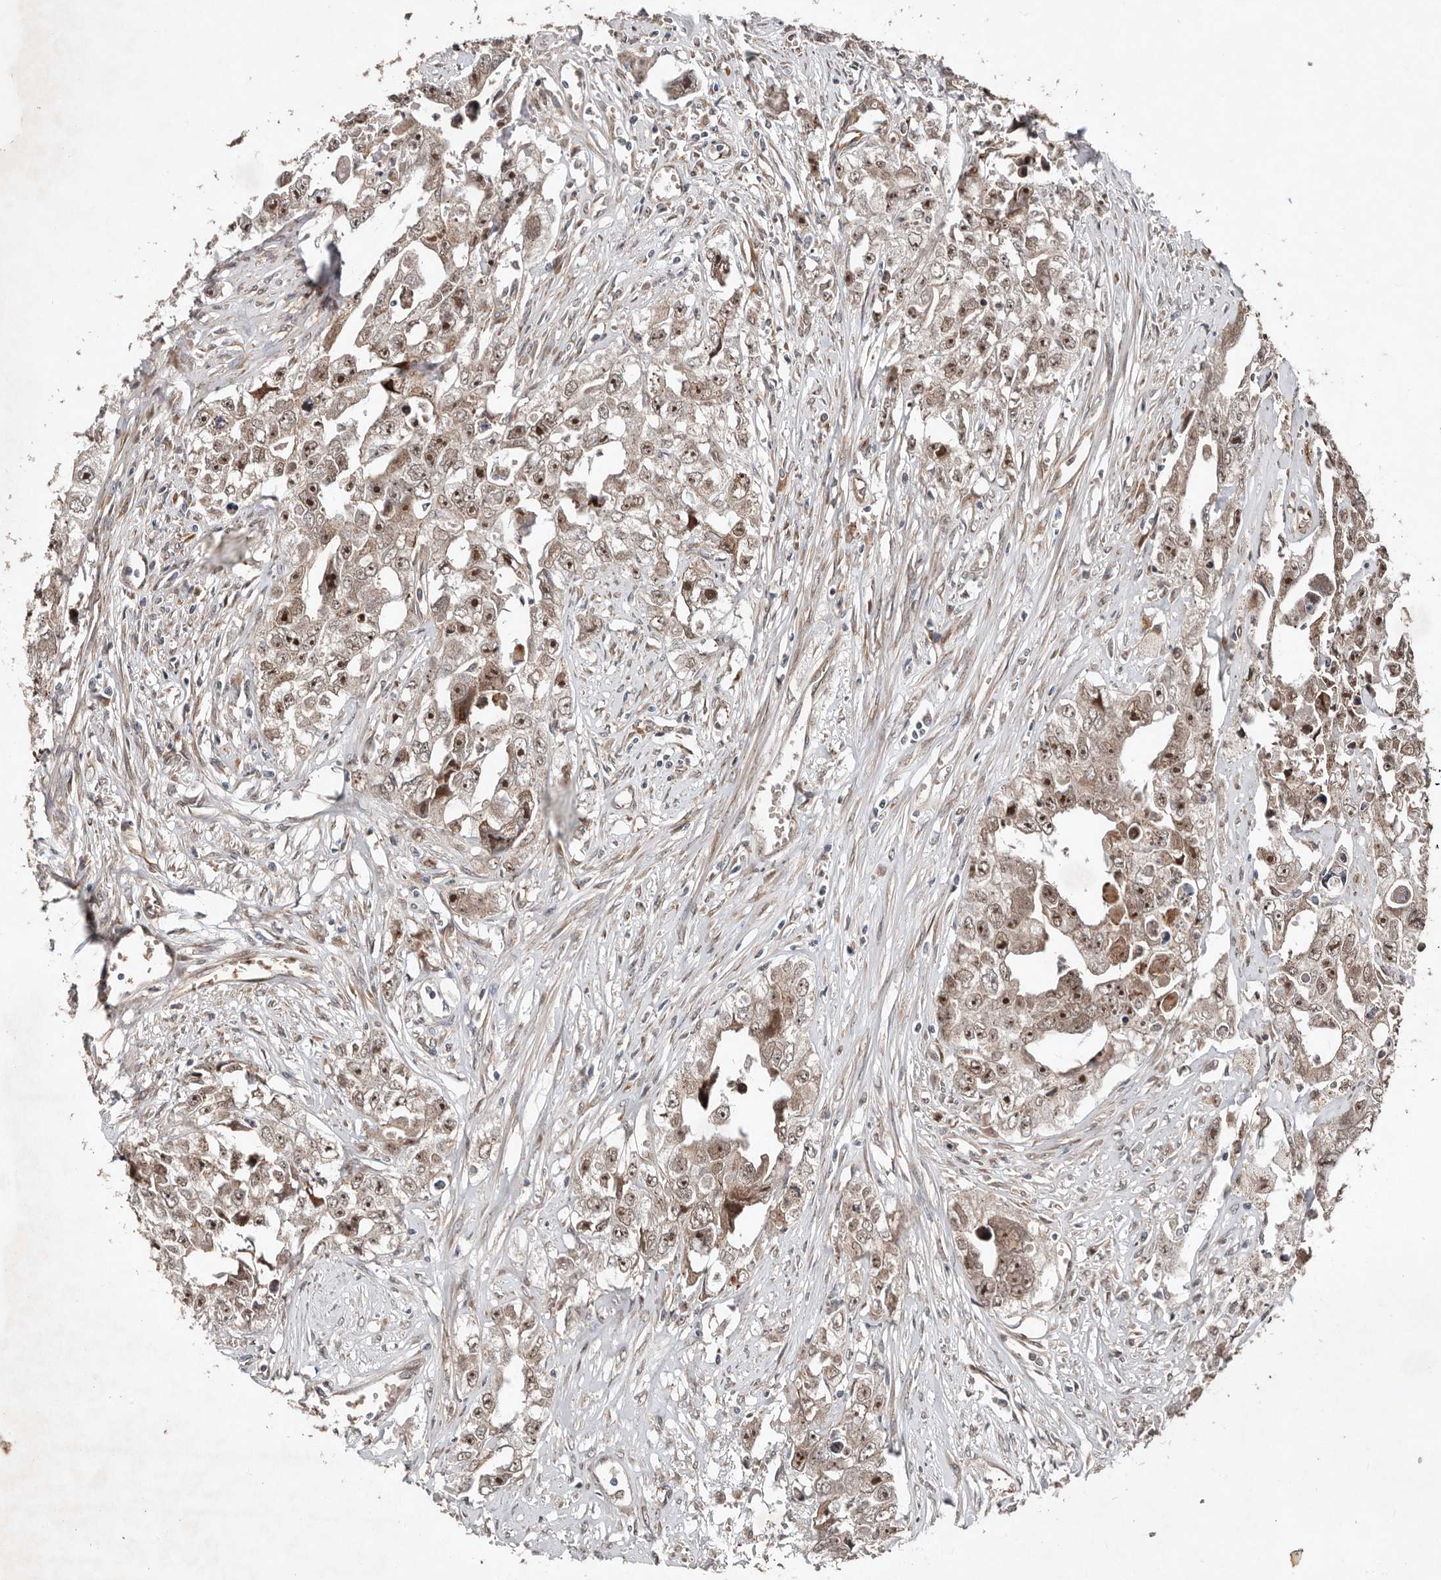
{"staining": {"intensity": "moderate", "quantity": ">75%", "location": "nuclear"}, "tissue": "testis cancer", "cell_type": "Tumor cells", "image_type": "cancer", "snomed": [{"axis": "morphology", "description": "Seminoma, NOS"}, {"axis": "morphology", "description": "Carcinoma, Embryonal, NOS"}, {"axis": "topography", "description": "Testis"}], "caption": "Immunohistochemistry (IHC) micrograph of testis cancer stained for a protein (brown), which demonstrates medium levels of moderate nuclear staining in approximately >75% of tumor cells.", "gene": "DIP2C", "patient": {"sex": "male", "age": 43}}